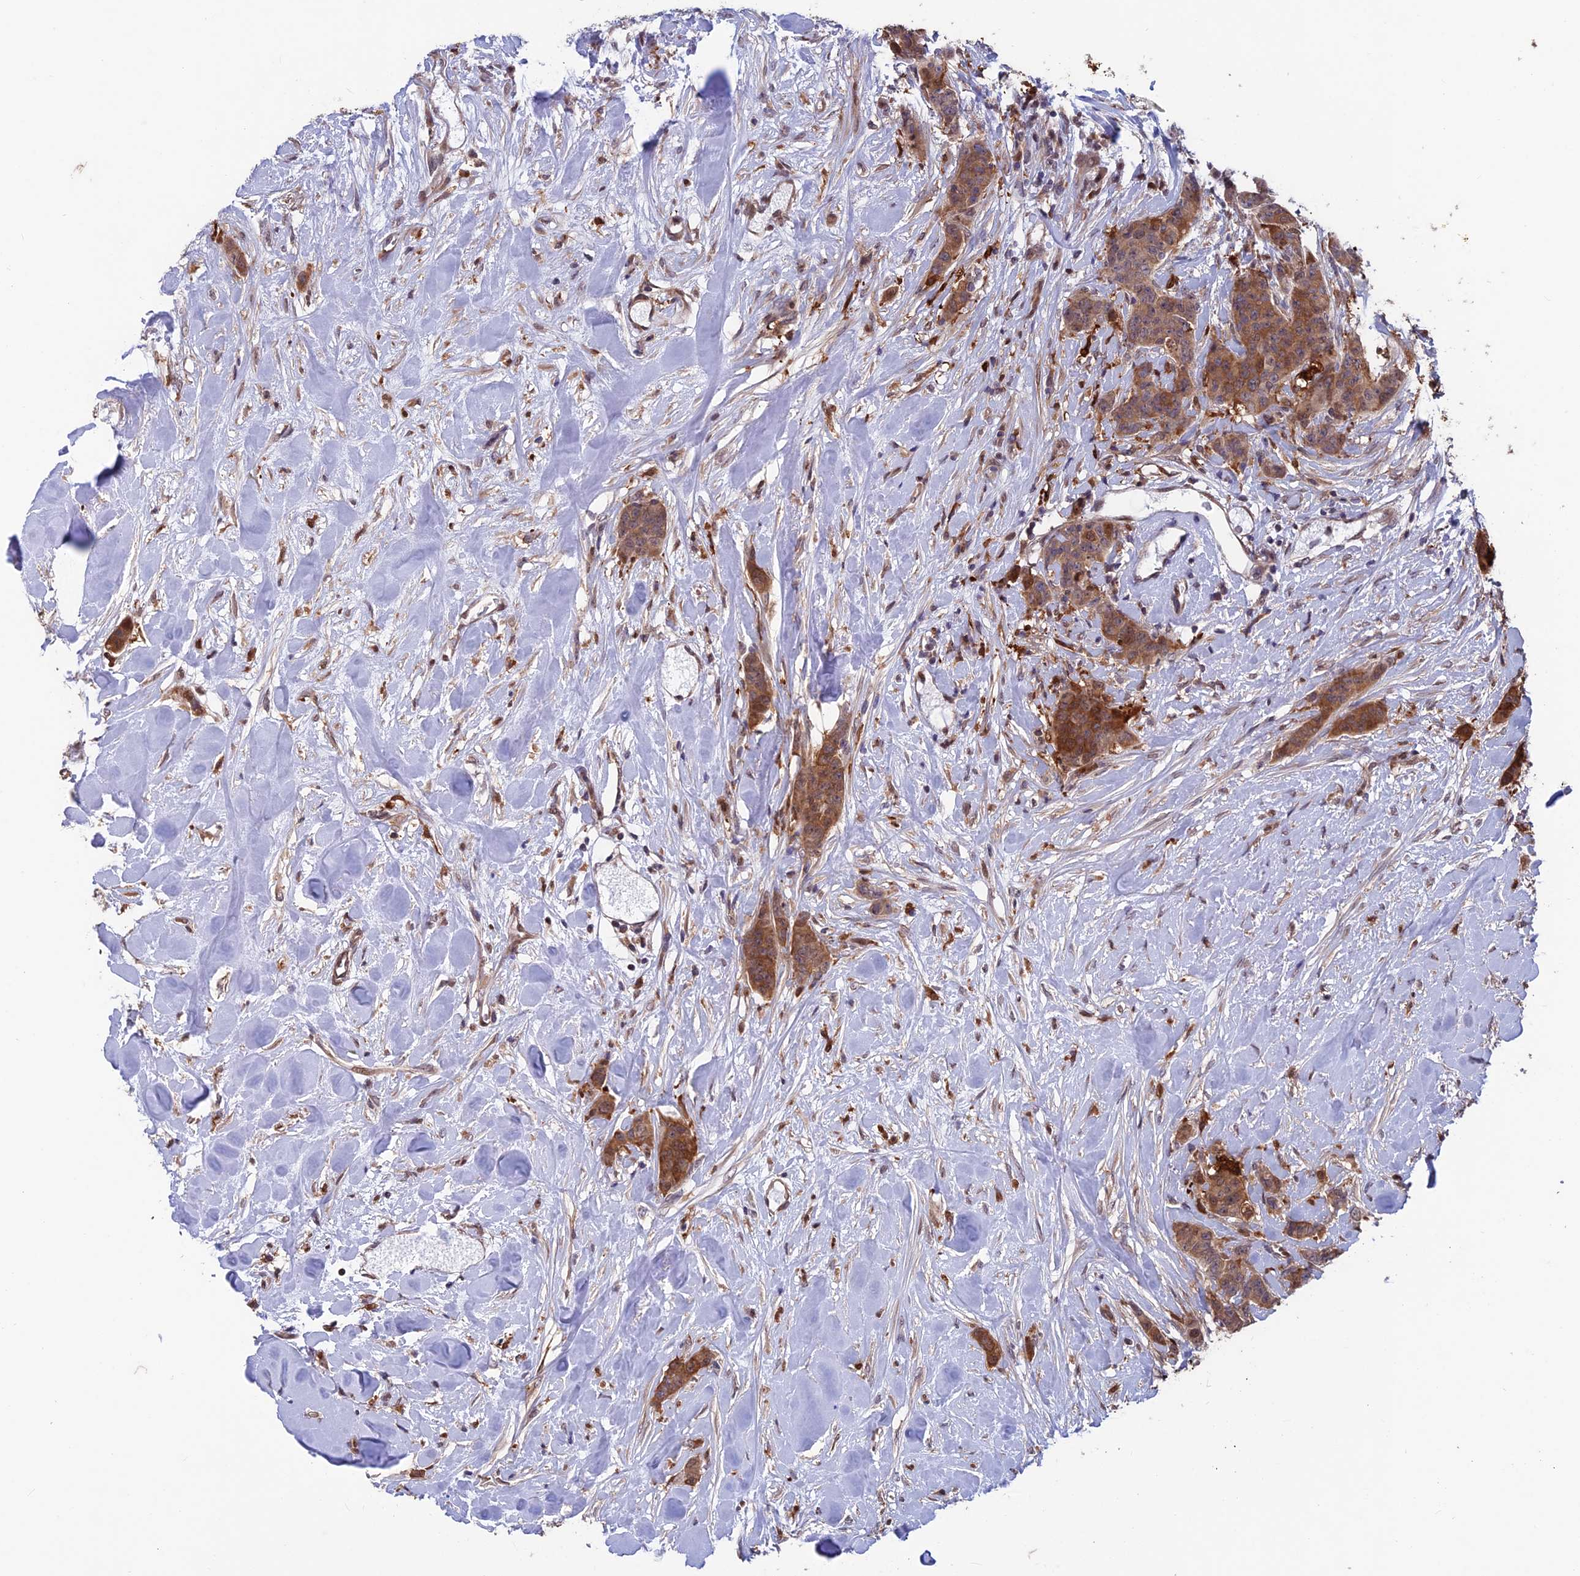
{"staining": {"intensity": "moderate", "quantity": ">75%", "location": "cytoplasmic/membranous"}, "tissue": "breast cancer", "cell_type": "Tumor cells", "image_type": "cancer", "snomed": [{"axis": "morphology", "description": "Duct carcinoma"}, {"axis": "topography", "description": "Breast"}], "caption": "This is a photomicrograph of immunohistochemistry (IHC) staining of intraductal carcinoma (breast), which shows moderate positivity in the cytoplasmic/membranous of tumor cells.", "gene": "MAST2", "patient": {"sex": "female", "age": 40}}